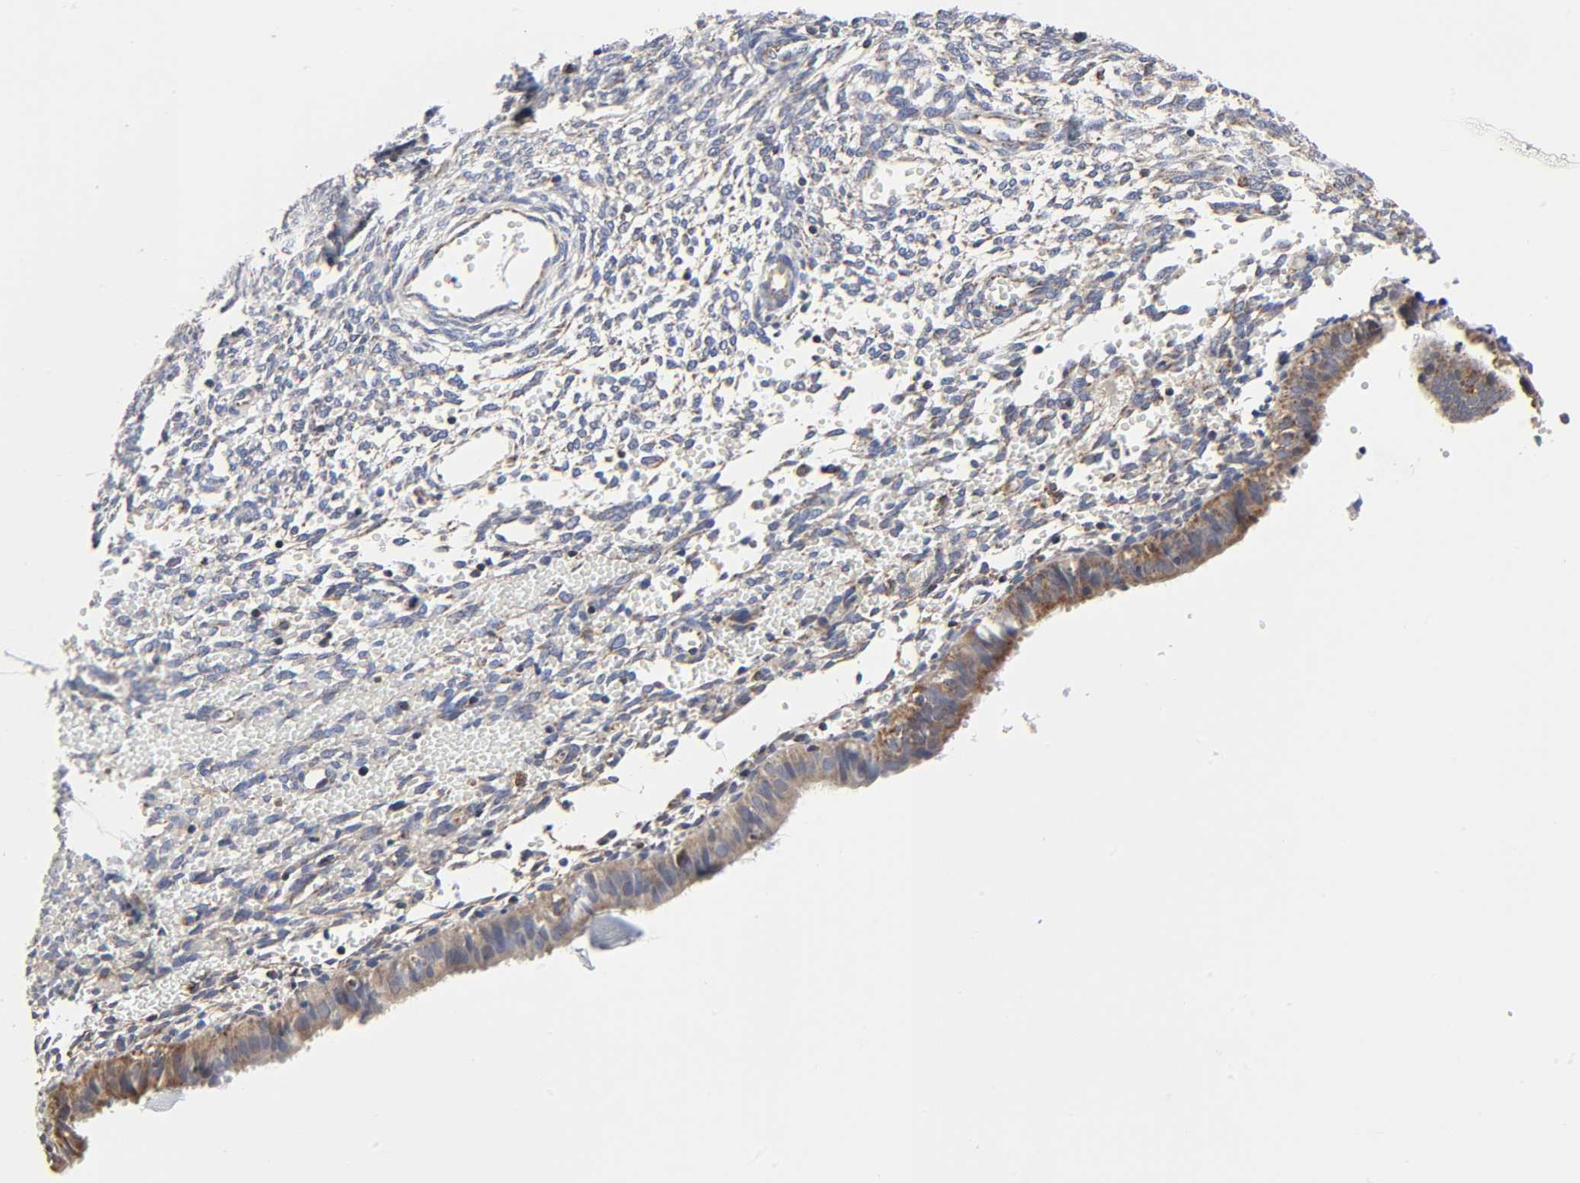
{"staining": {"intensity": "weak", "quantity": "25%-75%", "location": "cytoplasmic/membranous"}, "tissue": "endometrium", "cell_type": "Cells in endometrial stroma", "image_type": "normal", "snomed": [{"axis": "morphology", "description": "Normal tissue, NOS"}, {"axis": "topography", "description": "Endometrium"}], "caption": "This photomicrograph demonstrates immunohistochemistry staining of benign endometrium, with low weak cytoplasmic/membranous expression in approximately 25%-75% of cells in endometrial stroma.", "gene": "COX6B1", "patient": {"sex": "female", "age": 33}}